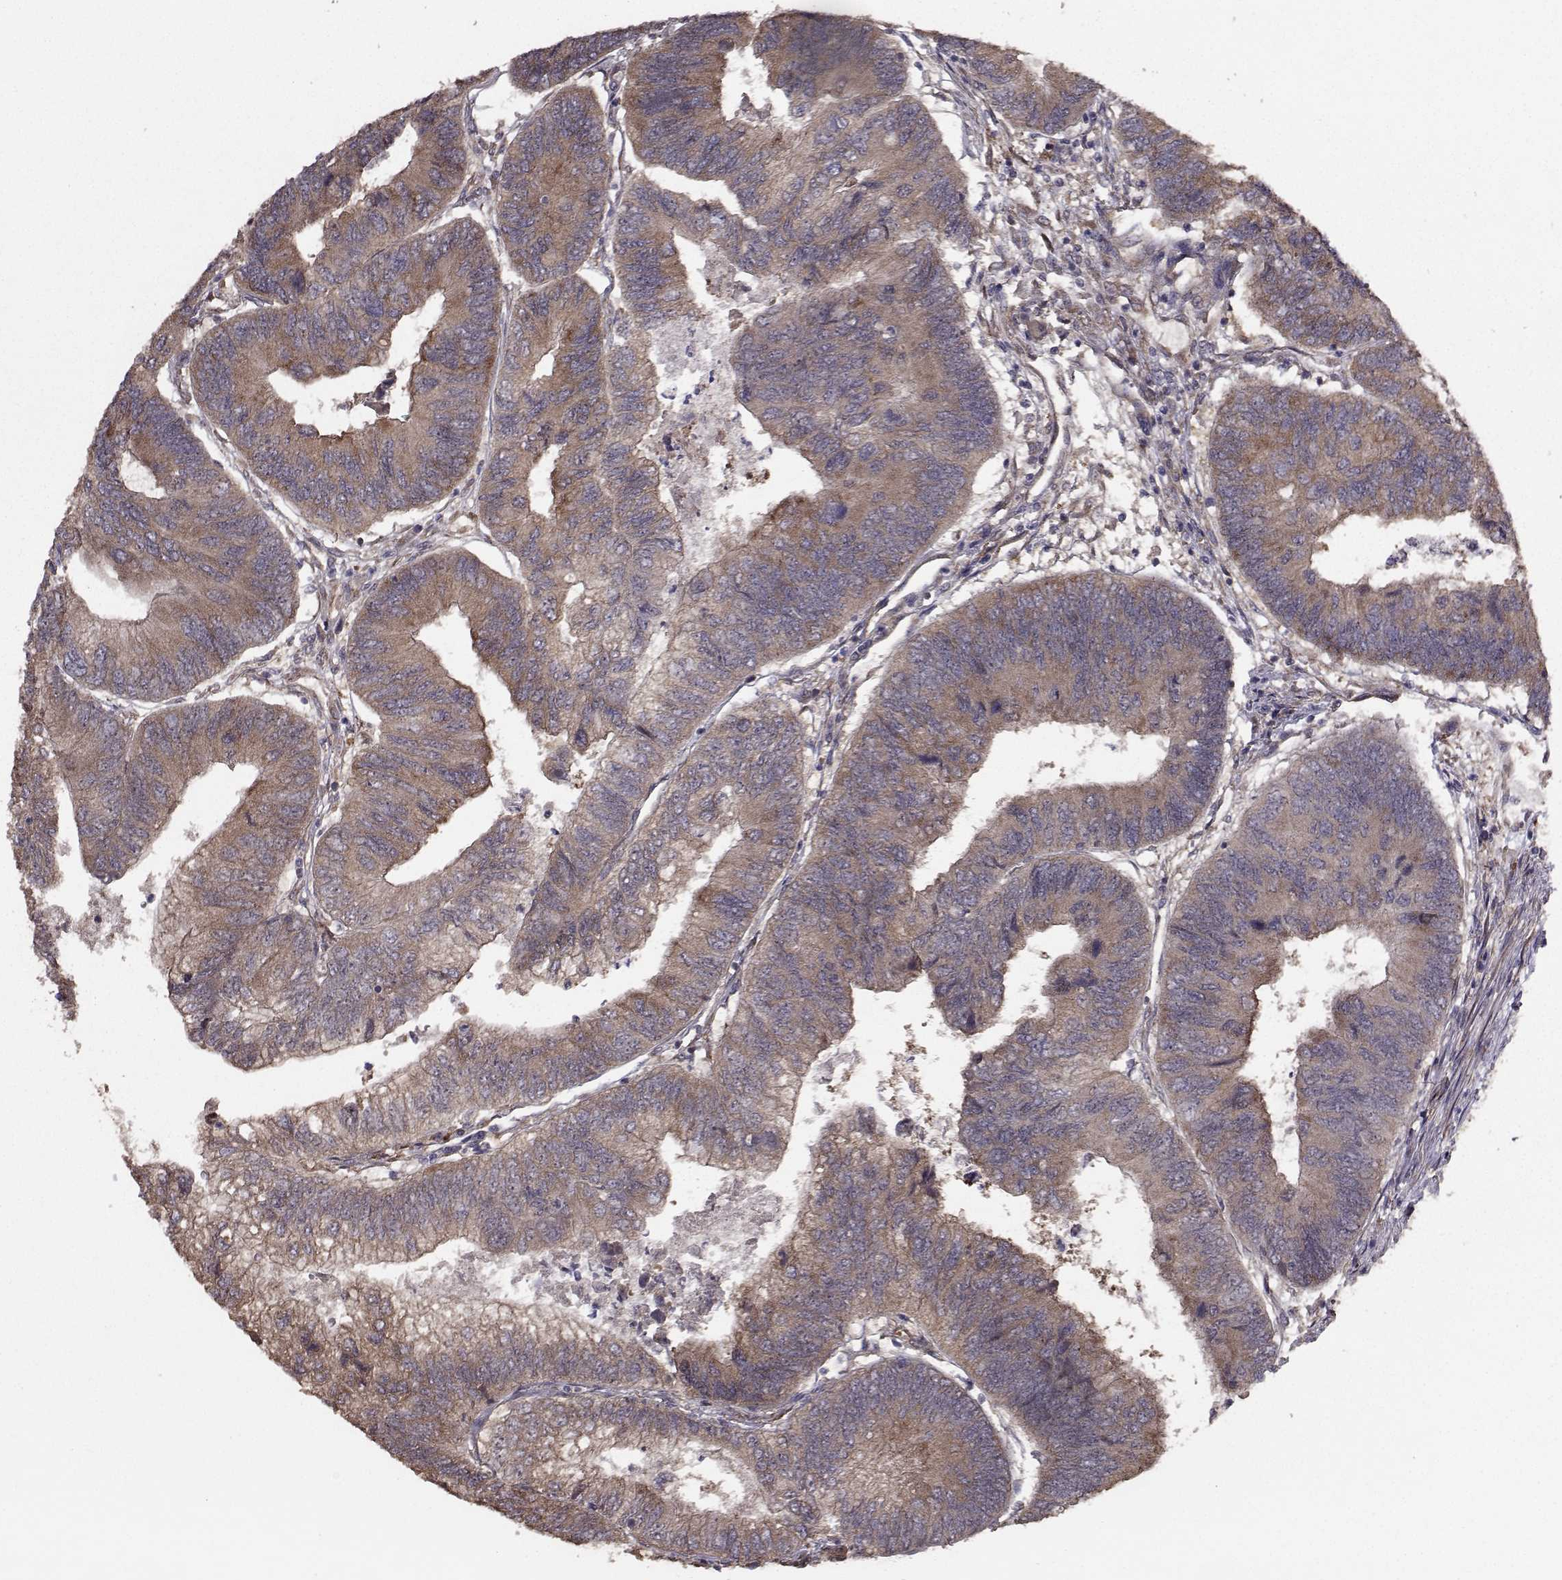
{"staining": {"intensity": "moderate", "quantity": ">75%", "location": "cytoplasmic/membranous"}, "tissue": "colorectal cancer", "cell_type": "Tumor cells", "image_type": "cancer", "snomed": [{"axis": "morphology", "description": "Adenocarcinoma, NOS"}, {"axis": "topography", "description": "Colon"}], "caption": "A micrograph of colorectal cancer stained for a protein shows moderate cytoplasmic/membranous brown staining in tumor cells.", "gene": "TRIP10", "patient": {"sex": "female", "age": 67}}